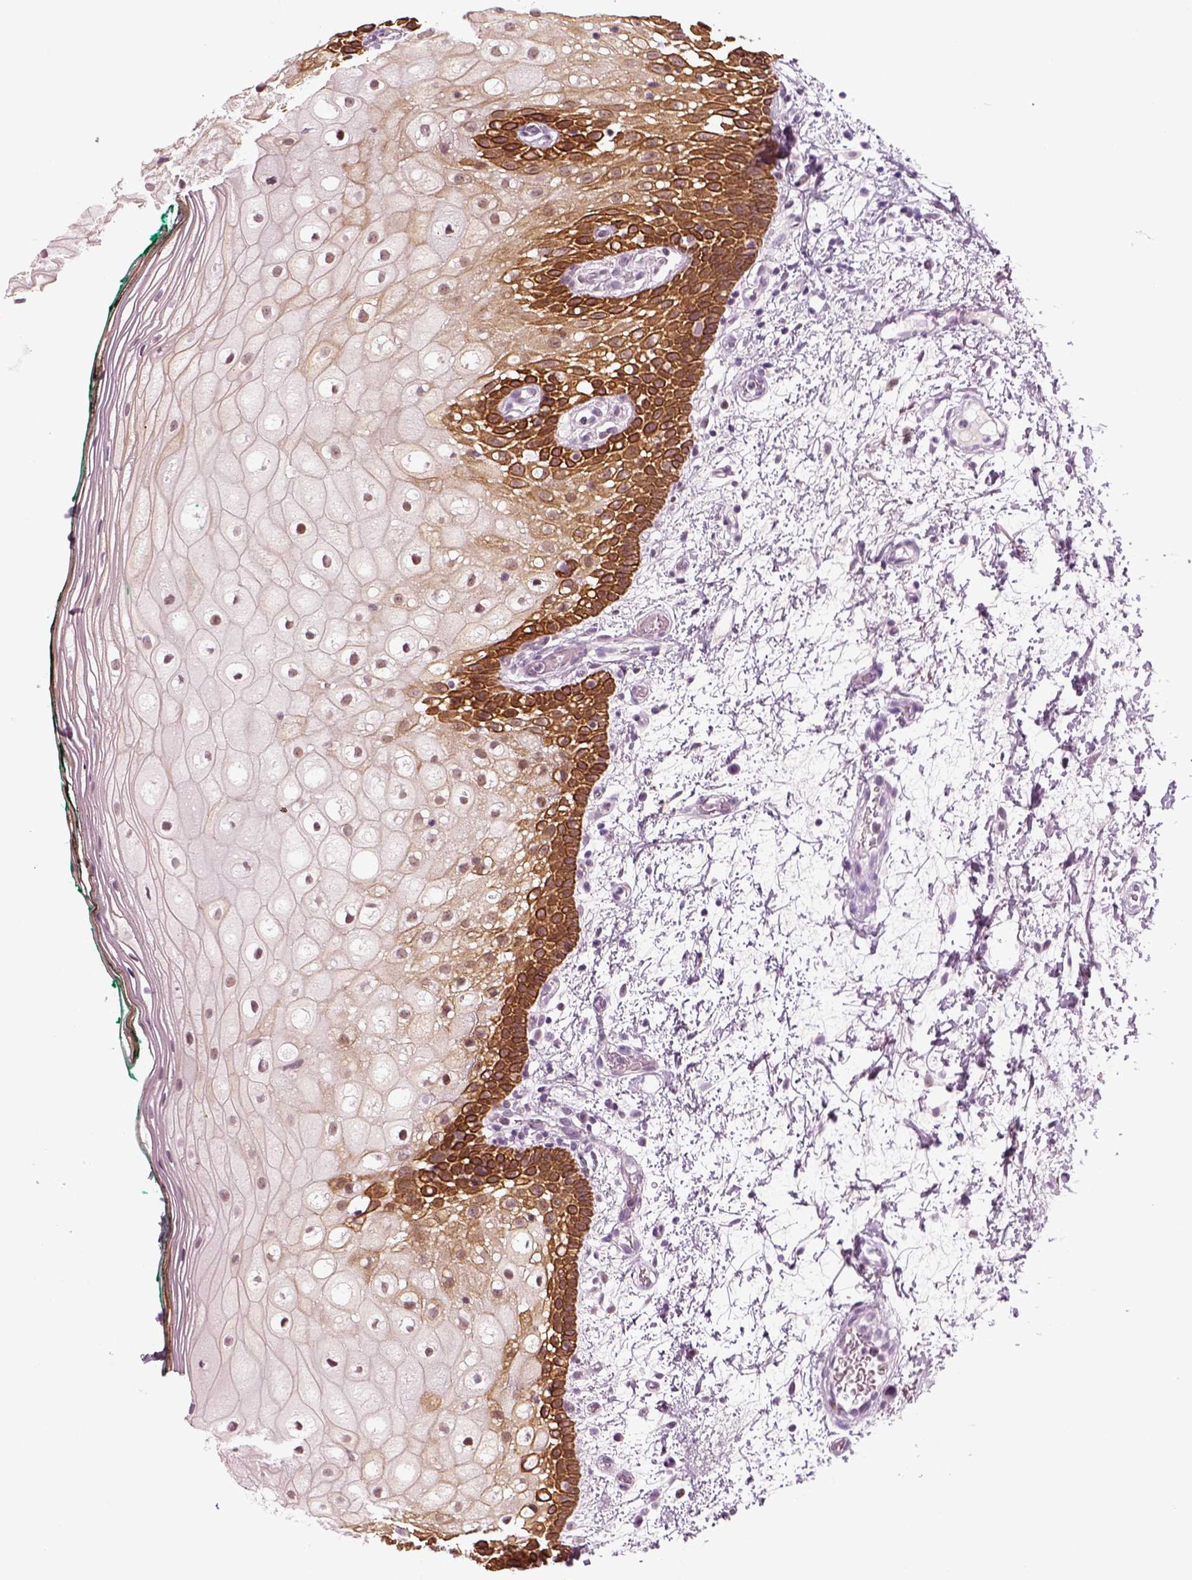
{"staining": {"intensity": "strong", "quantity": "<25%", "location": "cytoplasmic/membranous,nuclear"}, "tissue": "oral mucosa", "cell_type": "Squamous epithelial cells", "image_type": "normal", "snomed": [{"axis": "morphology", "description": "Normal tissue, NOS"}, {"axis": "topography", "description": "Oral tissue"}], "caption": "High-power microscopy captured an immunohistochemistry (IHC) histopathology image of unremarkable oral mucosa, revealing strong cytoplasmic/membranous,nuclear staining in about <25% of squamous epithelial cells. The staining was performed using DAB (3,3'-diaminobenzidine) to visualize the protein expression in brown, while the nuclei were stained in blue with hematoxylin (Magnification: 20x).", "gene": "KRT75", "patient": {"sex": "female", "age": 83}}